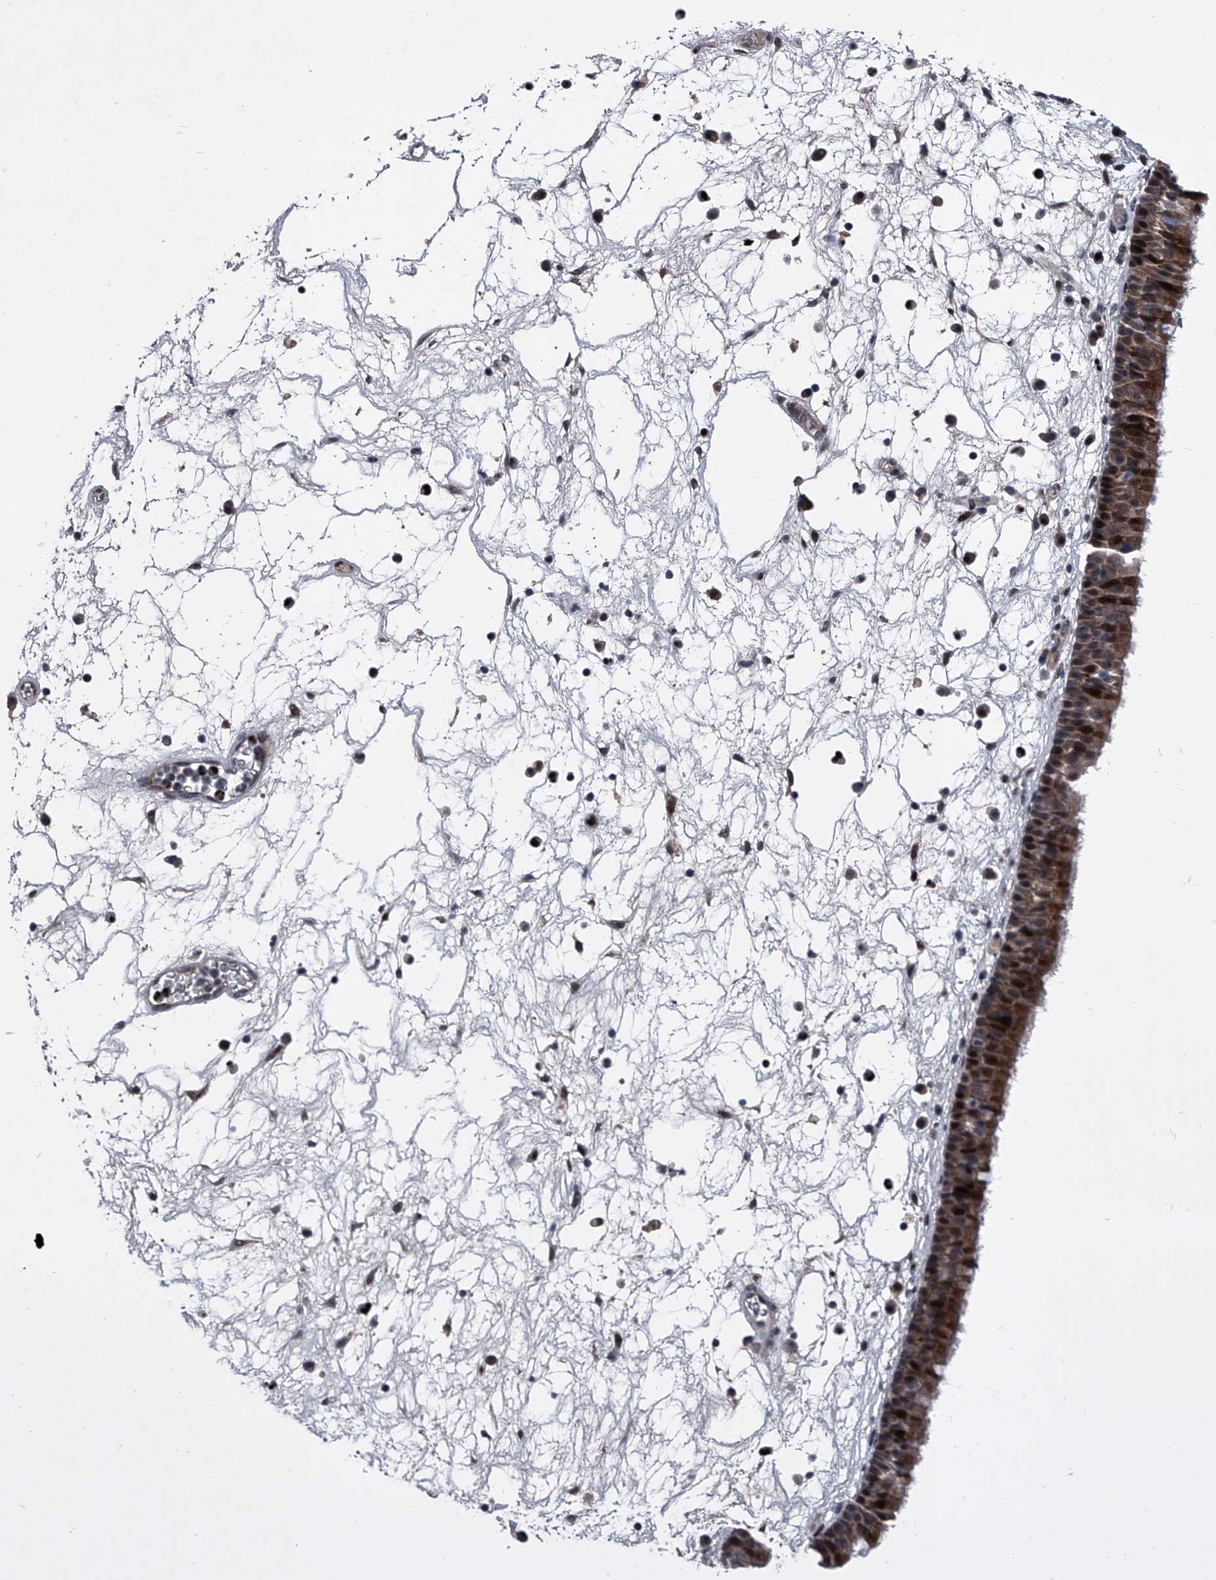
{"staining": {"intensity": "moderate", "quantity": ">75%", "location": "cytoplasmic/membranous"}, "tissue": "nasopharynx", "cell_type": "Respiratory epithelial cells", "image_type": "normal", "snomed": [{"axis": "morphology", "description": "Normal tissue, NOS"}, {"axis": "morphology", "description": "Inflammation, NOS"}, {"axis": "morphology", "description": "Malignant melanoma, Metastatic site"}, {"axis": "topography", "description": "Nasopharynx"}], "caption": "A medium amount of moderate cytoplasmic/membranous expression is present in approximately >75% of respiratory epithelial cells in unremarkable nasopharynx.", "gene": "ELK4", "patient": {"sex": "male", "age": 70}}